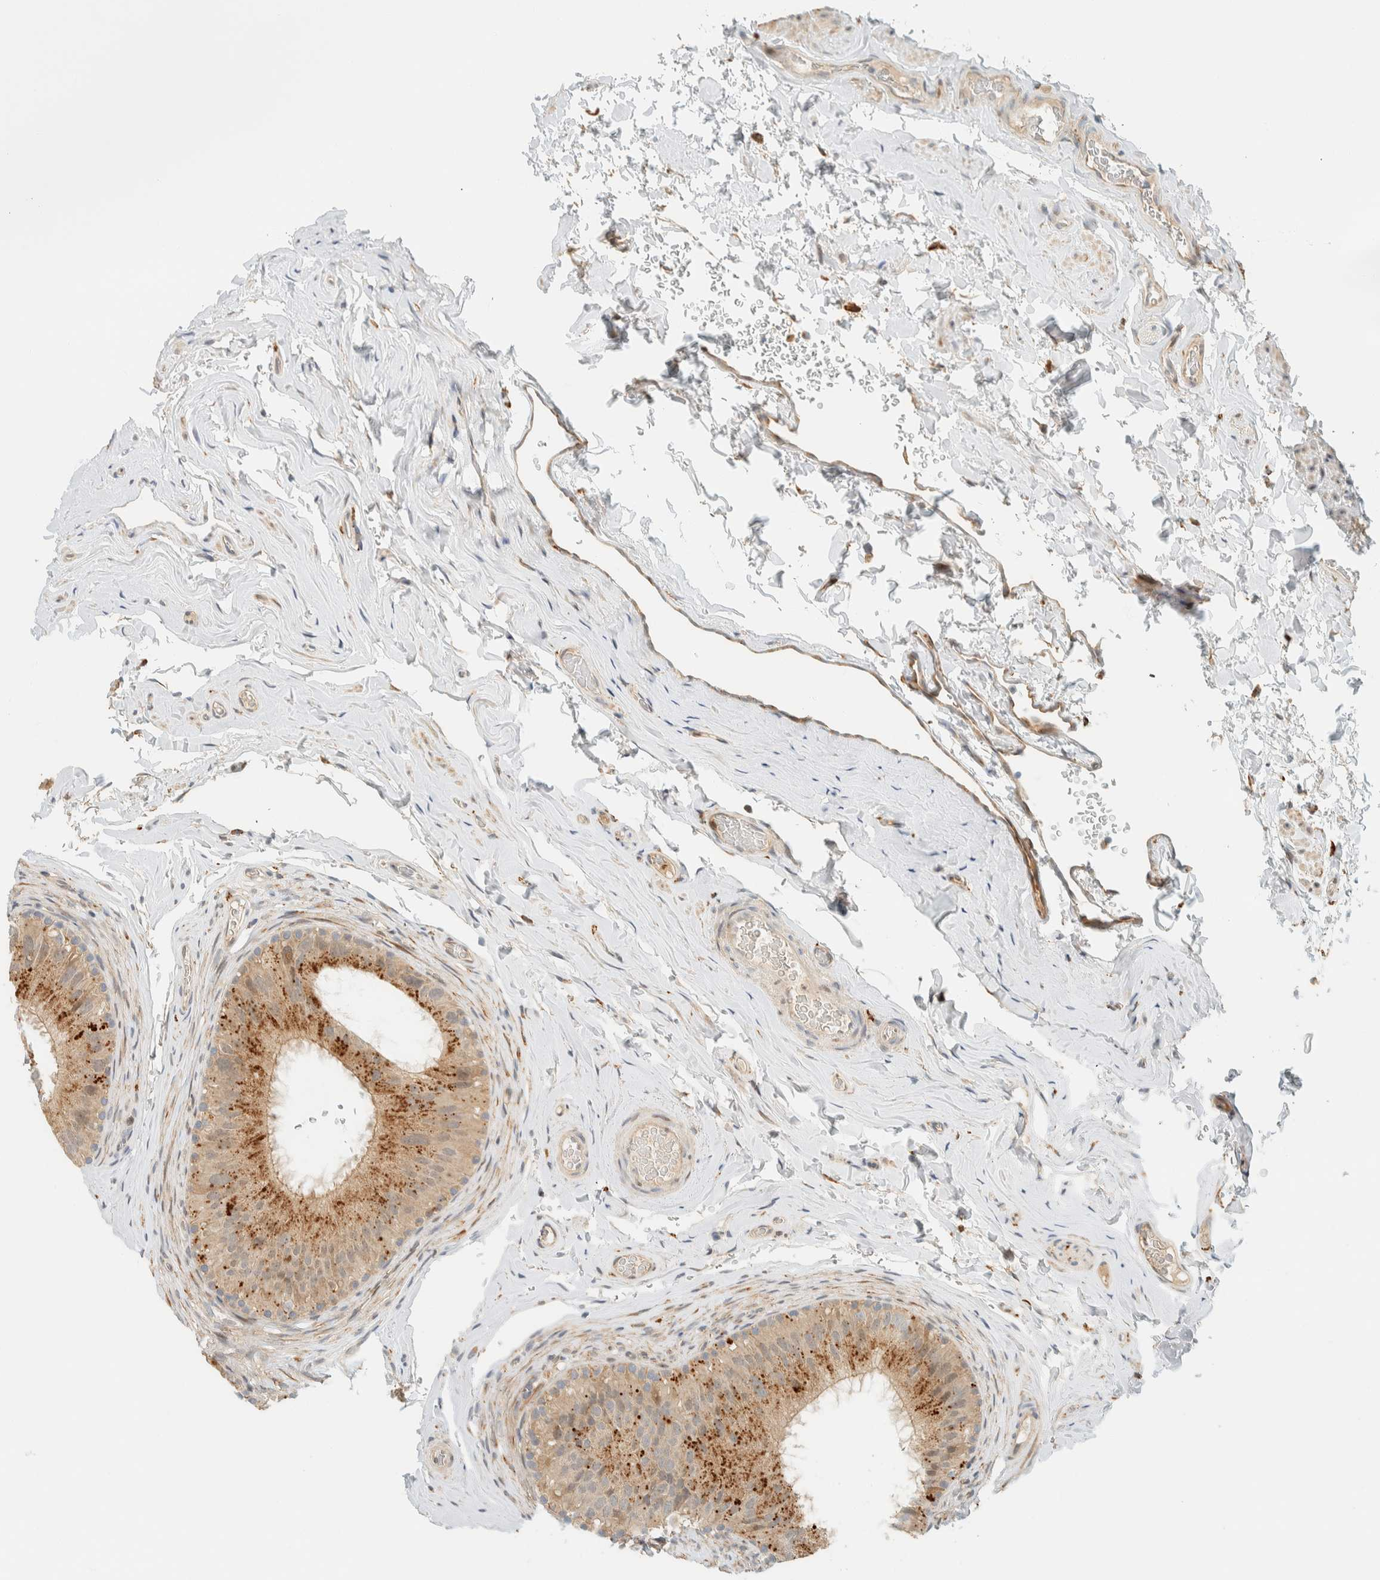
{"staining": {"intensity": "moderate", "quantity": ">75%", "location": "cytoplasmic/membranous"}, "tissue": "epididymis", "cell_type": "Glandular cells", "image_type": "normal", "snomed": [{"axis": "morphology", "description": "Normal tissue, NOS"}, {"axis": "topography", "description": "Vascular tissue"}, {"axis": "topography", "description": "Epididymis"}], "caption": "Protein analysis of unremarkable epididymis exhibits moderate cytoplasmic/membranous positivity in about >75% of glandular cells.", "gene": "CCDC171", "patient": {"sex": "male", "age": 49}}